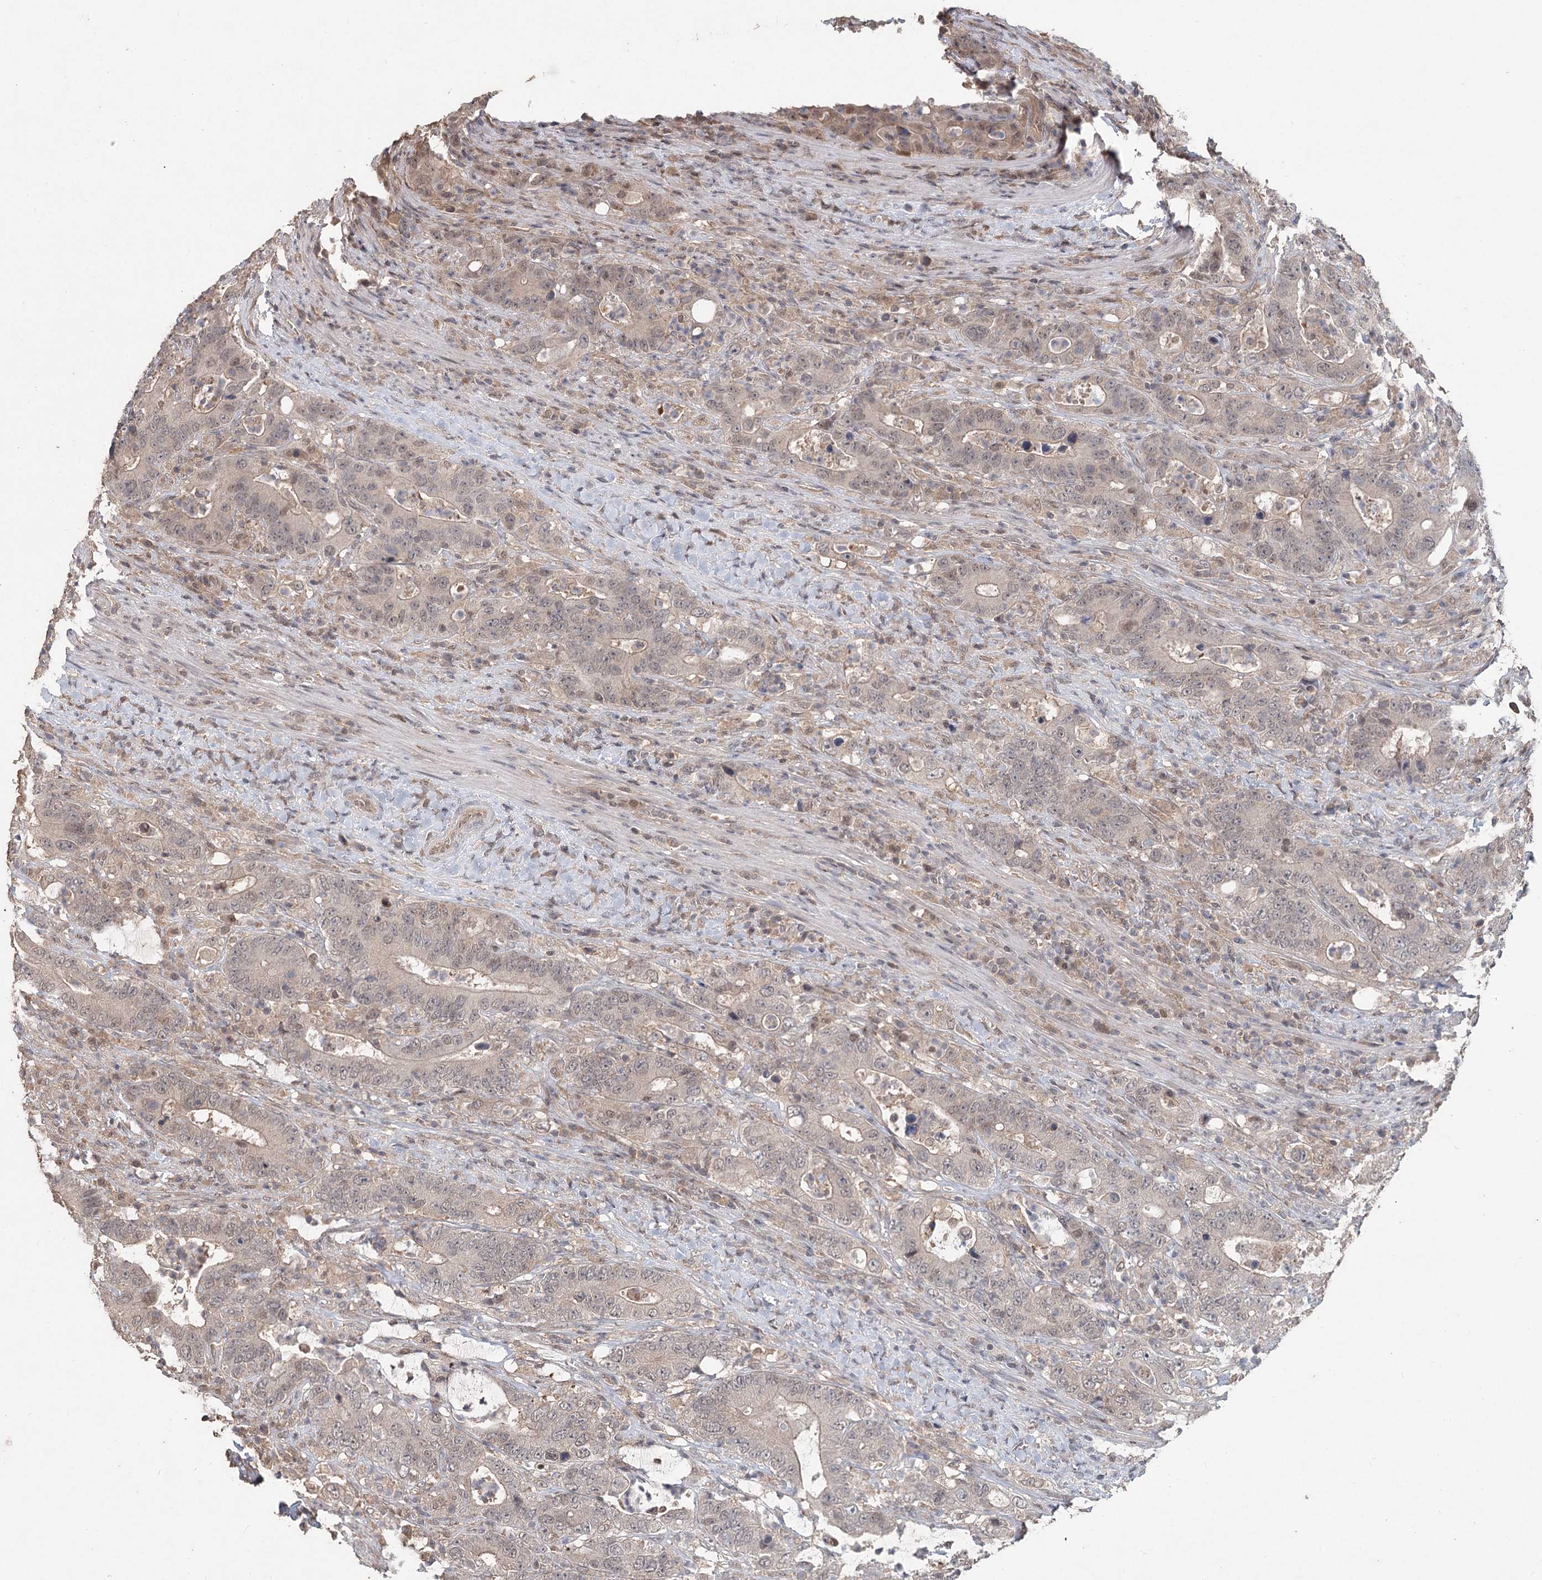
{"staining": {"intensity": "weak", "quantity": "<25%", "location": "cytoplasmic/membranous,nuclear"}, "tissue": "colorectal cancer", "cell_type": "Tumor cells", "image_type": "cancer", "snomed": [{"axis": "morphology", "description": "Adenocarcinoma, NOS"}, {"axis": "topography", "description": "Colon"}], "caption": "Immunohistochemistry of human colorectal adenocarcinoma exhibits no positivity in tumor cells.", "gene": "FBXO7", "patient": {"sex": "female", "age": 75}}